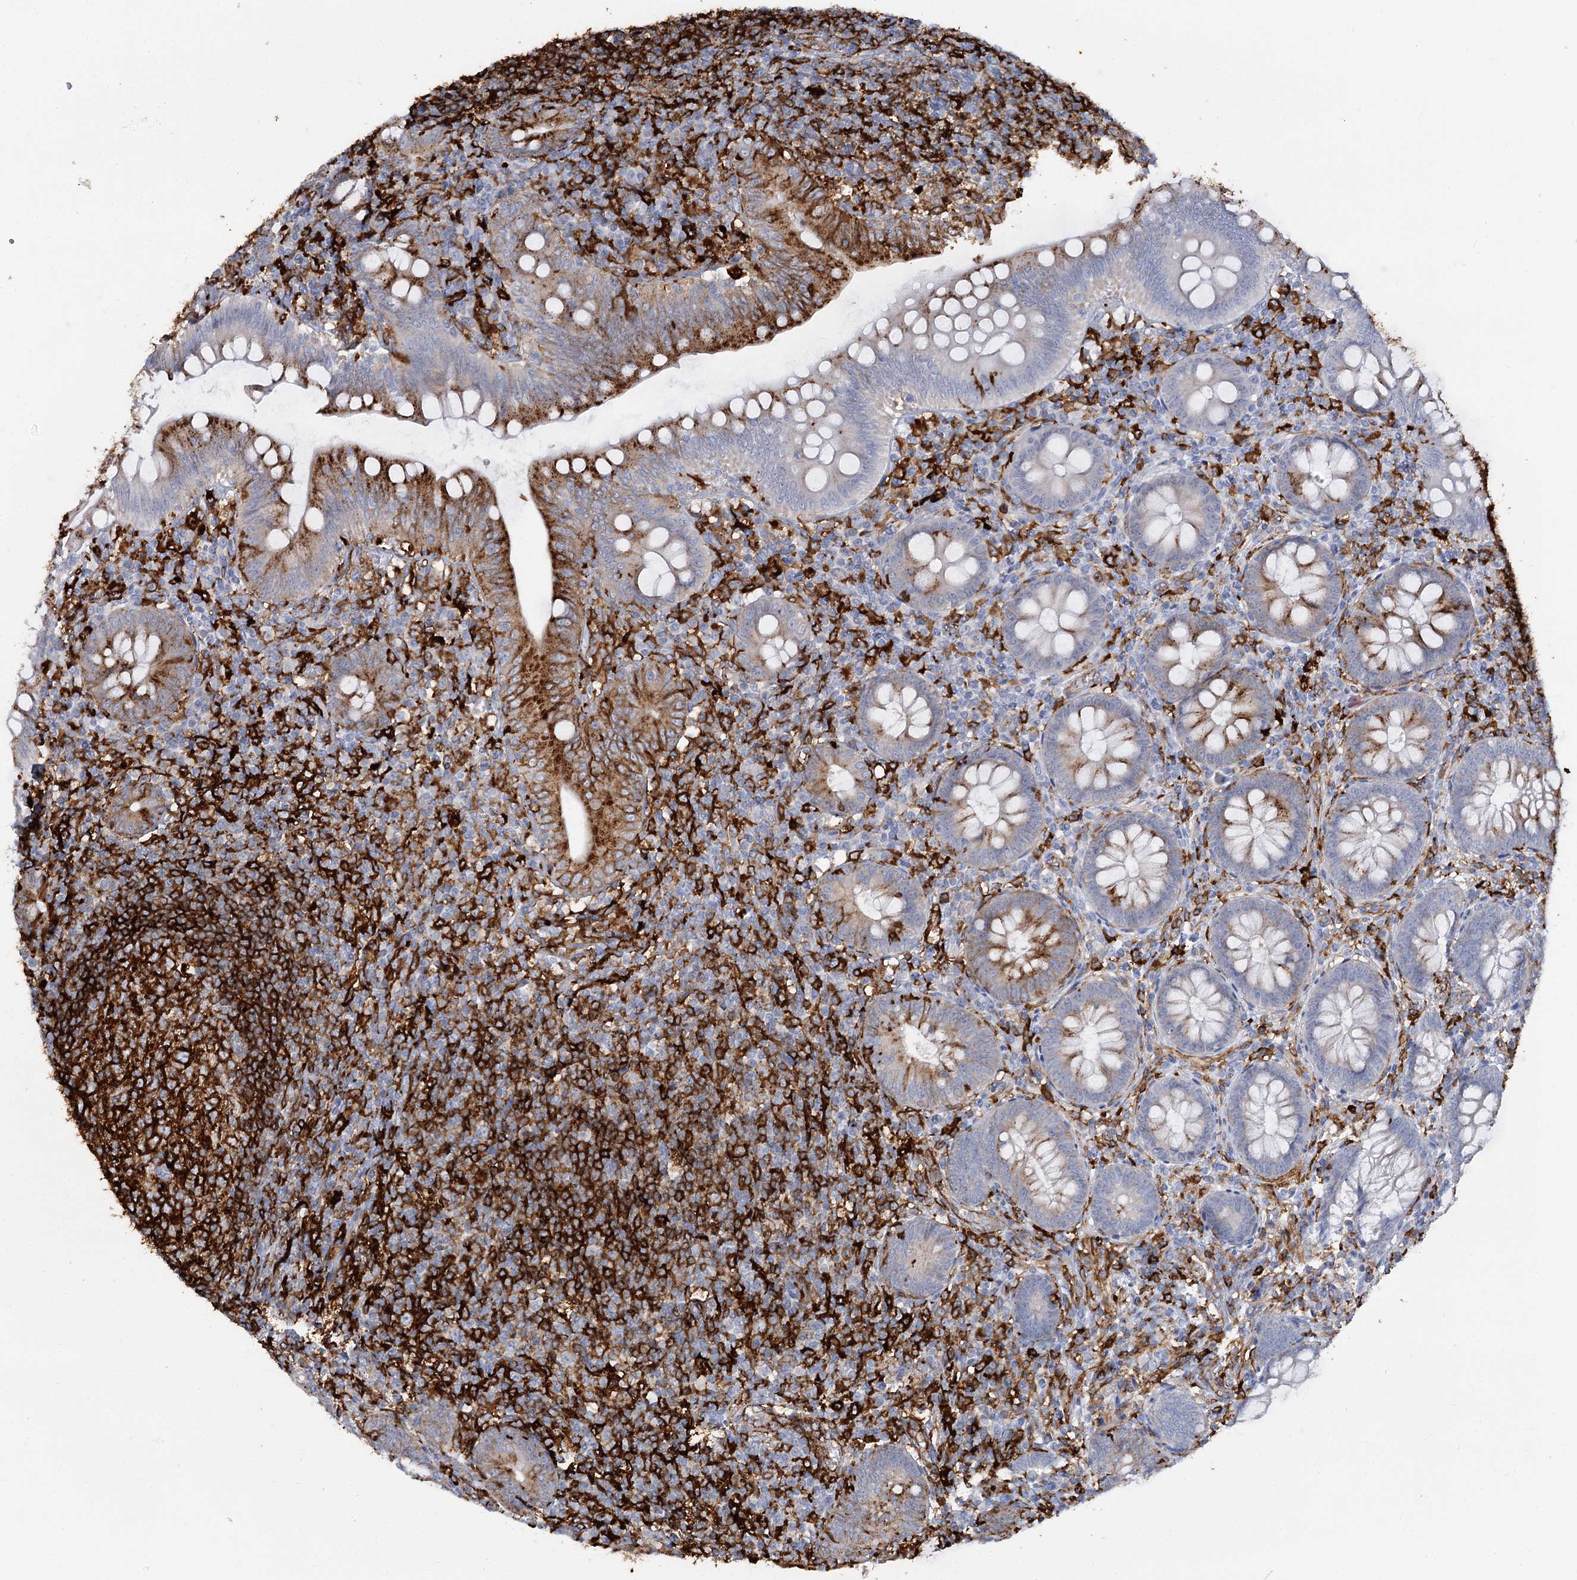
{"staining": {"intensity": "moderate", "quantity": "25%-75%", "location": "cytoplasmic/membranous"}, "tissue": "appendix", "cell_type": "Glandular cells", "image_type": "normal", "snomed": [{"axis": "morphology", "description": "Normal tissue, NOS"}, {"axis": "topography", "description": "Appendix"}], "caption": "Appendix stained for a protein (brown) exhibits moderate cytoplasmic/membranous positive staining in approximately 25%-75% of glandular cells.", "gene": "PIWIL4", "patient": {"sex": "male", "age": 14}}